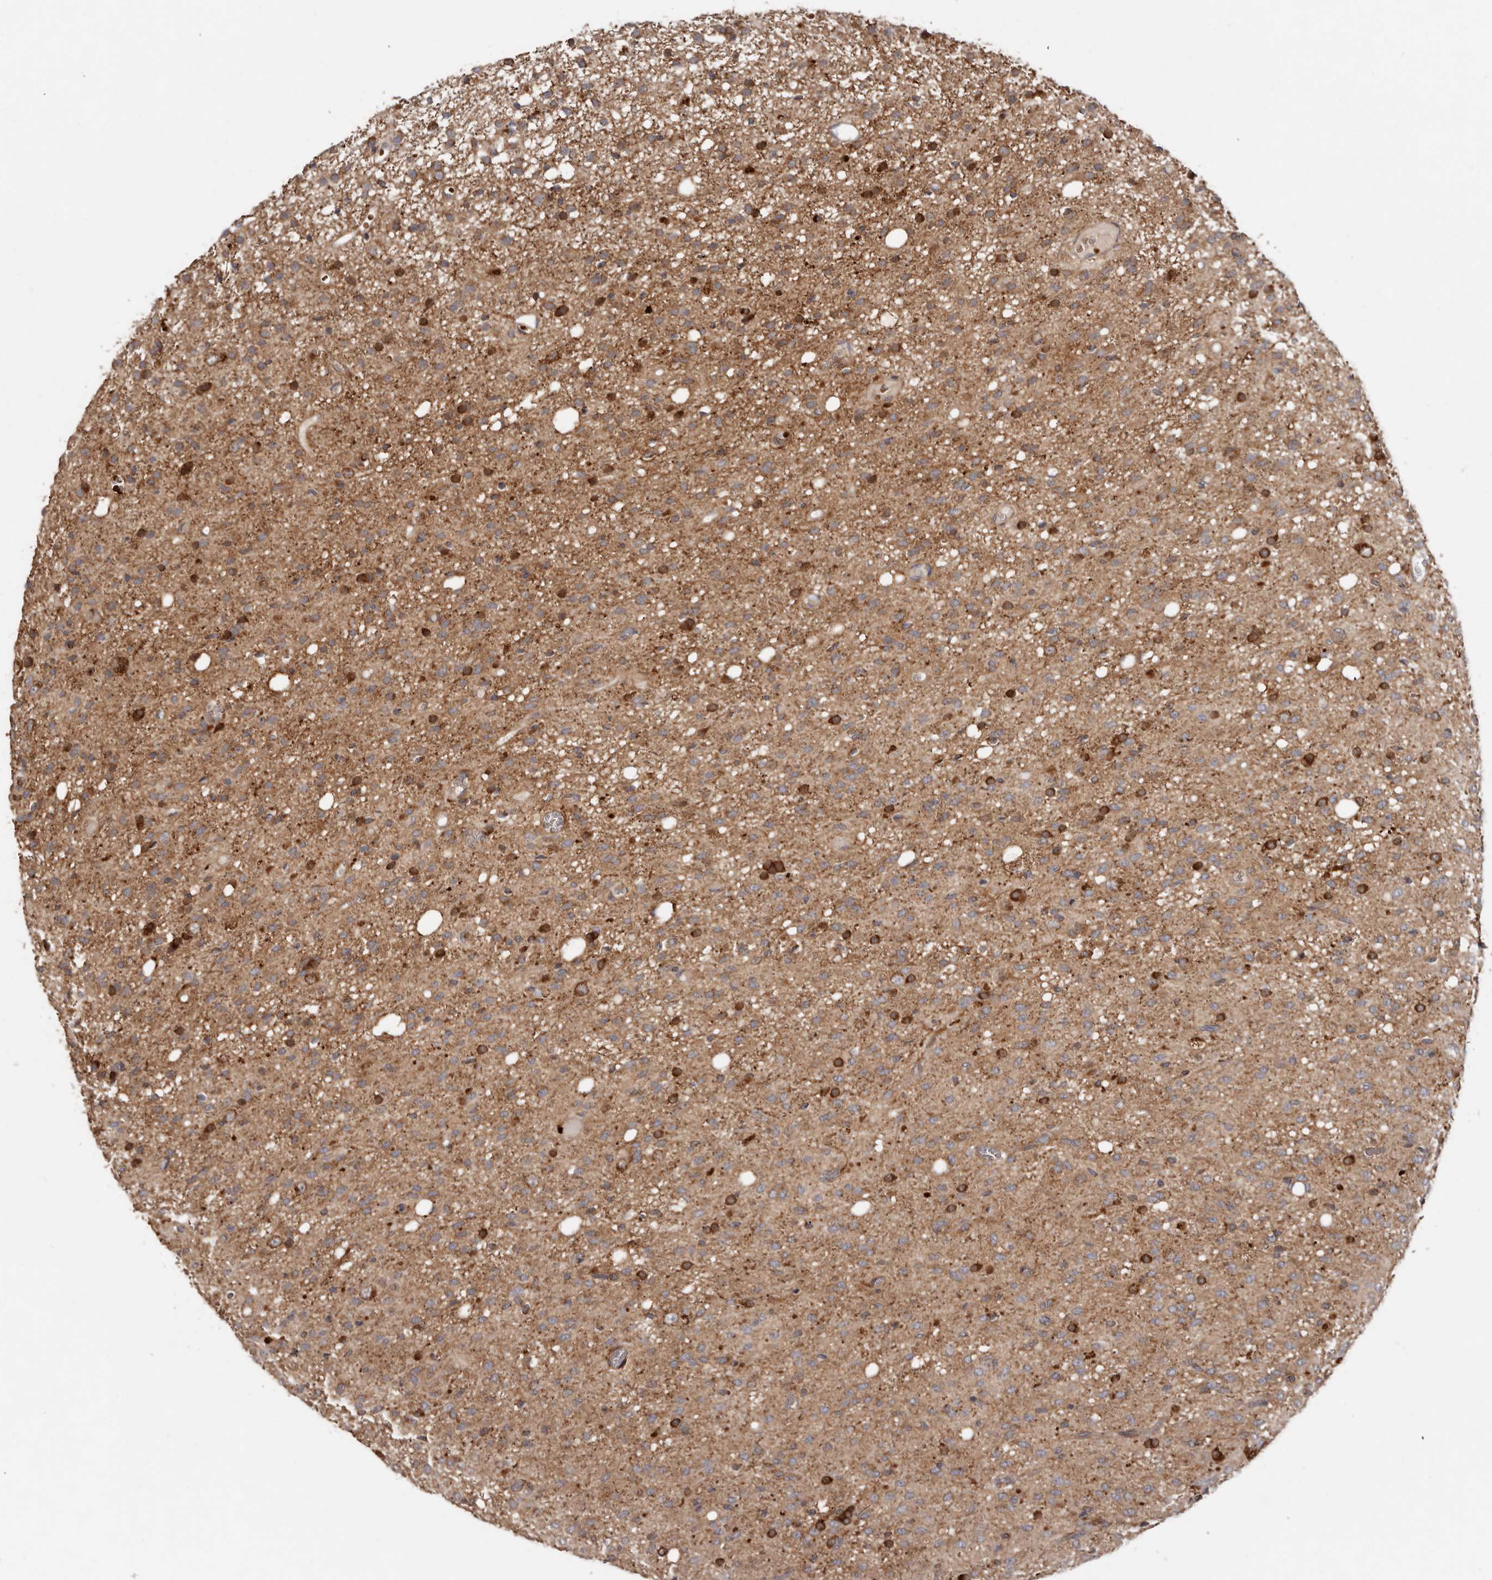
{"staining": {"intensity": "moderate", "quantity": "25%-75%", "location": "cytoplasmic/membranous"}, "tissue": "glioma", "cell_type": "Tumor cells", "image_type": "cancer", "snomed": [{"axis": "morphology", "description": "Glioma, malignant, High grade"}, {"axis": "topography", "description": "Brain"}], "caption": "Immunohistochemistry (IHC) histopathology image of neoplastic tissue: human high-grade glioma (malignant) stained using IHC shows medium levels of moderate protein expression localized specifically in the cytoplasmic/membranous of tumor cells, appearing as a cytoplasmic/membranous brown color.", "gene": "GOT1L1", "patient": {"sex": "female", "age": 59}}